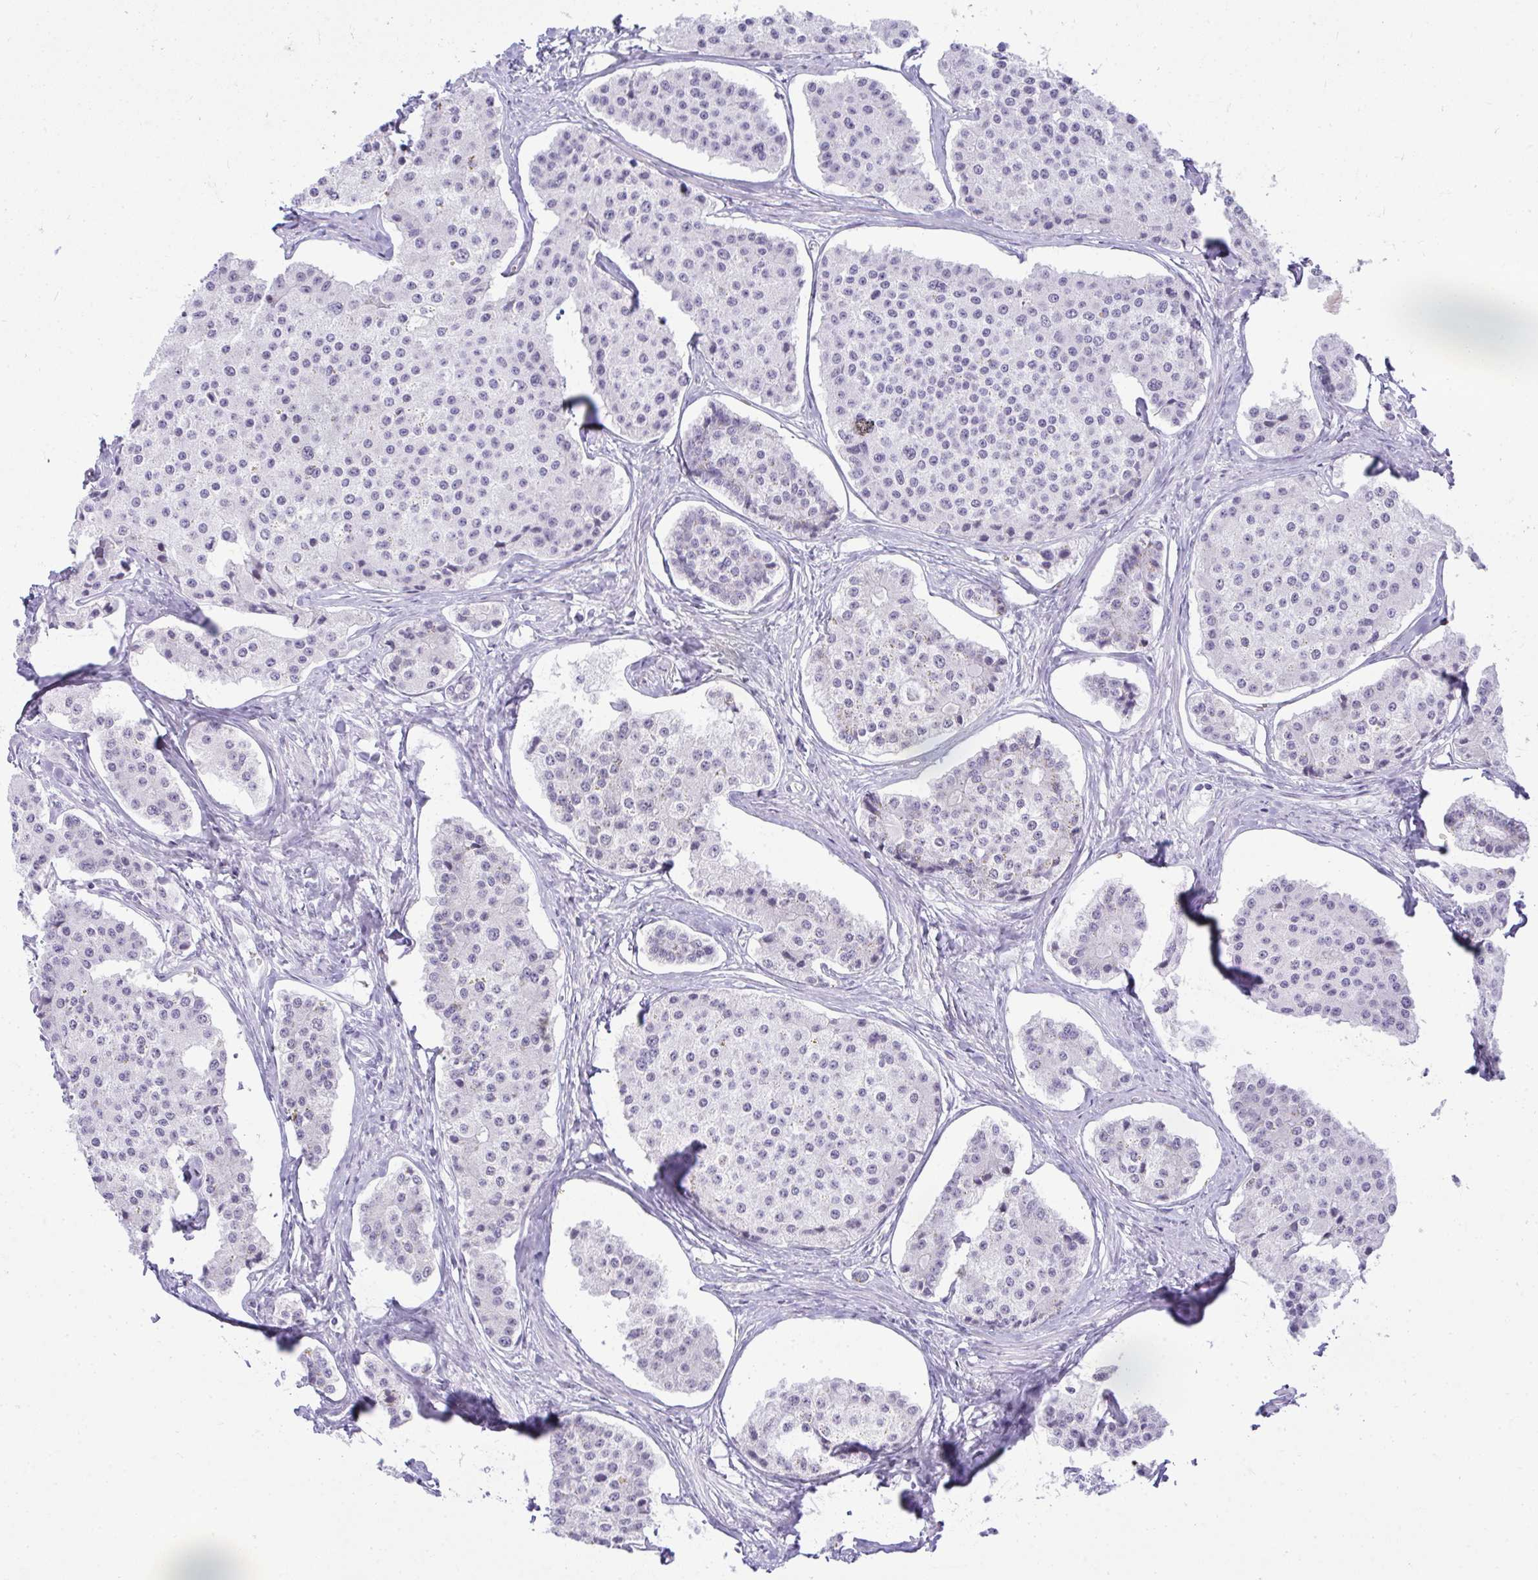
{"staining": {"intensity": "negative", "quantity": "none", "location": "none"}, "tissue": "carcinoid", "cell_type": "Tumor cells", "image_type": "cancer", "snomed": [{"axis": "morphology", "description": "Carcinoid, malignant, NOS"}, {"axis": "topography", "description": "Small intestine"}], "caption": "A photomicrograph of human malignant carcinoid is negative for staining in tumor cells.", "gene": "PLA2G1B", "patient": {"sex": "female", "age": 65}}